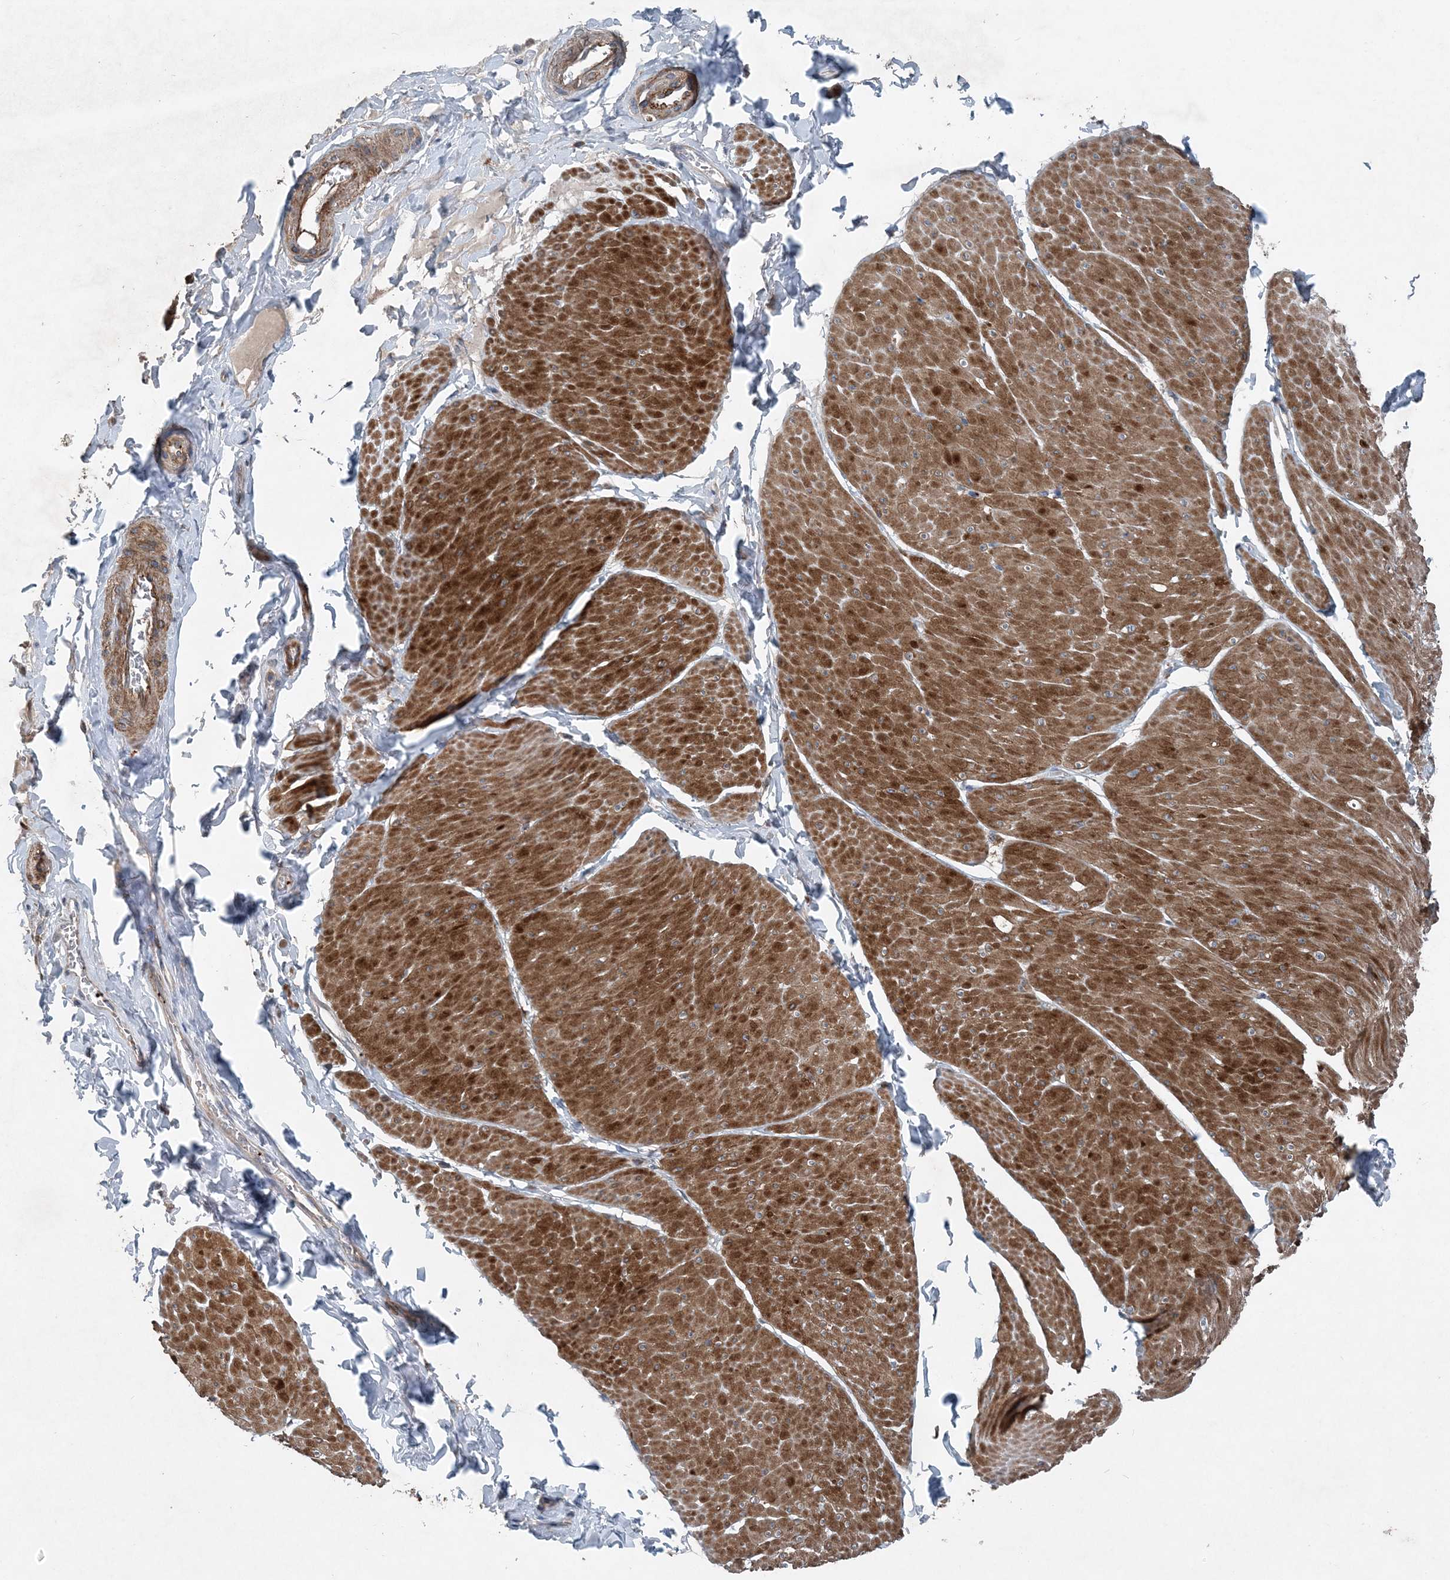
{"staining": {"intensity": "strong", "quantity": ">75%", "location": "cytoplasmic/membranous"}, "tissue": "smooth muscle", "cell_type": "Smooth muscle cells", "image_type": "normal", "snomed": [{"axis": "morphology", "description": "Urothelial carcinoma, High grade"}, {"axis": "topography", "description": "Urinary bladder"}], "caption": "DAB immunohistochemical staining of unremarkable smooth muscle demonstrates strong cytoplasmic/membranous protein positivity in approximately >75% of smooth muscle cells. (DAB = brown stain, brightfield microscopy at high magnification).", "gene": "DGUOK", "patient": {"sex": "male", "age": 46}}